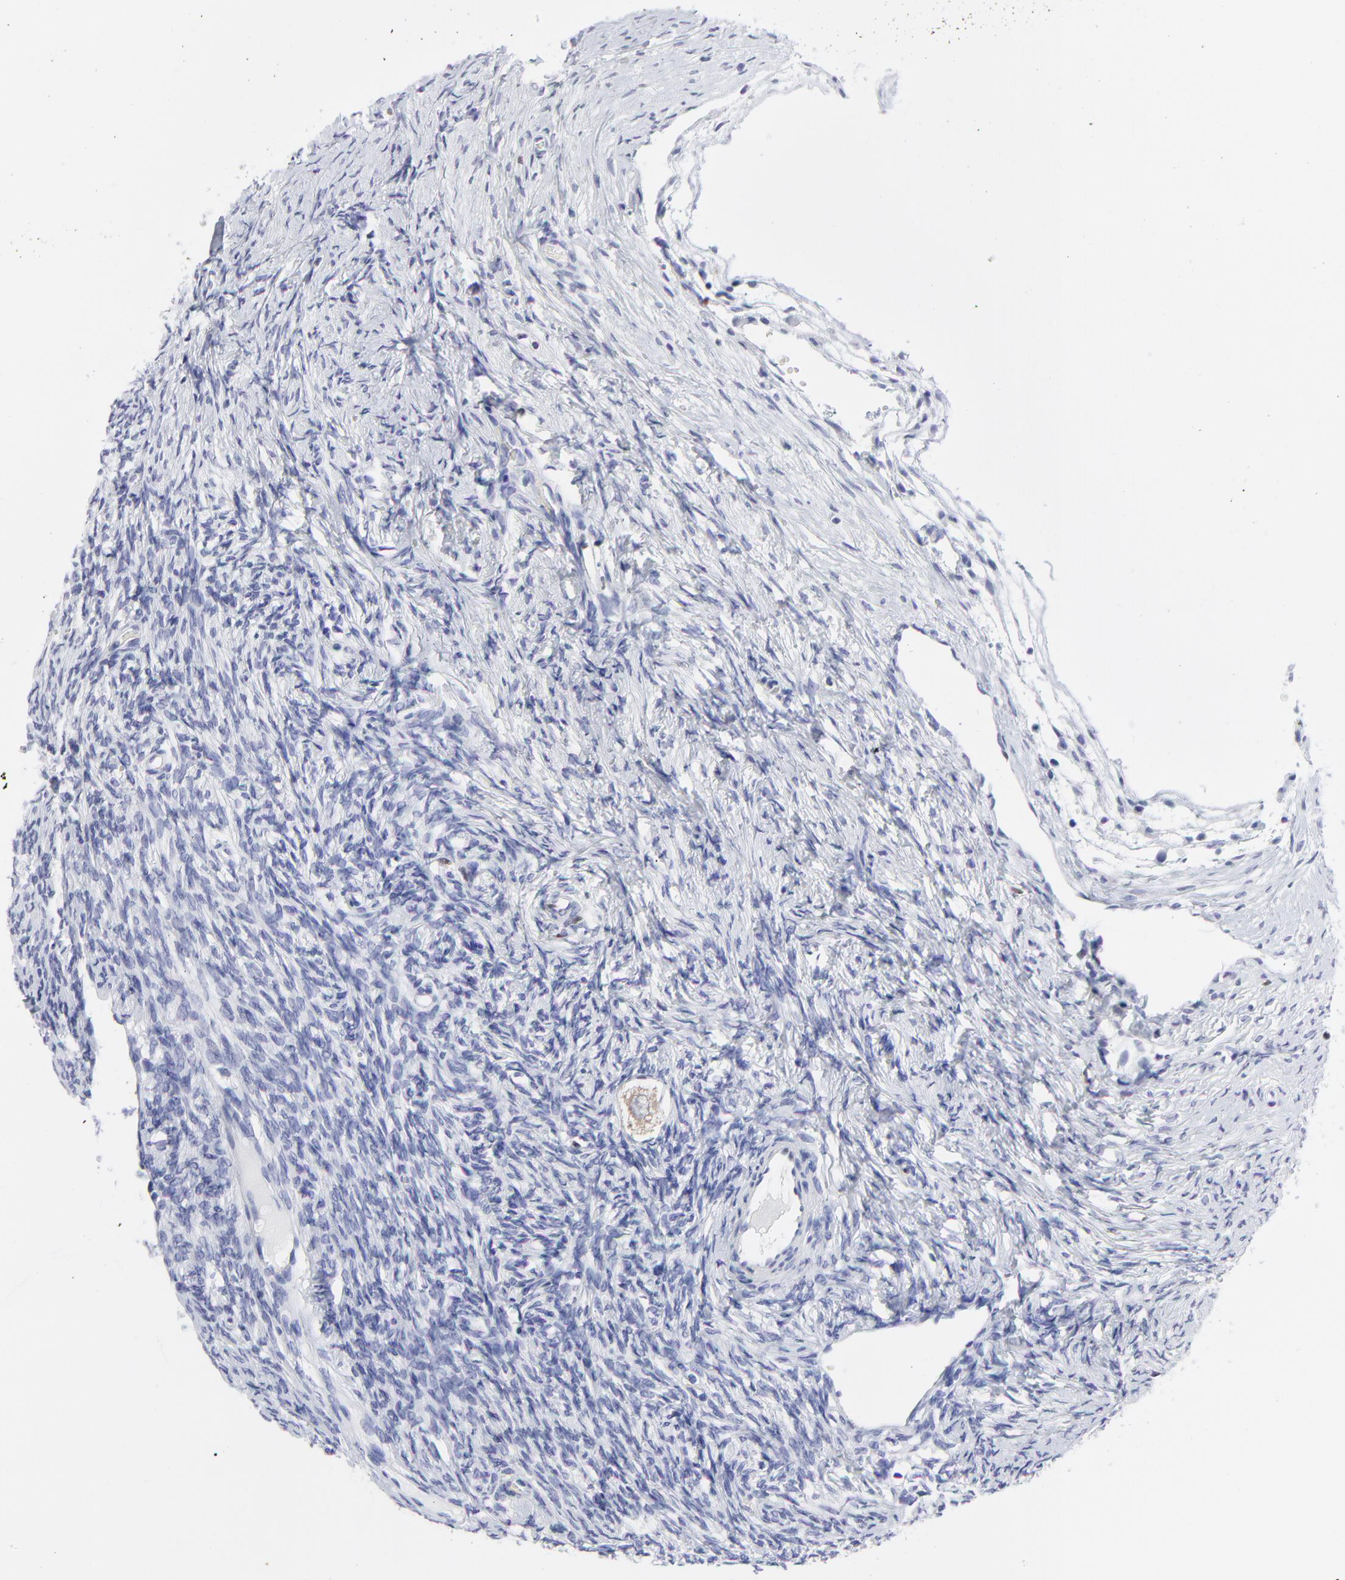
{"staining": {"intensity": "weak", "quantity": ">75%", "location": "cytoplasmic/membranous"}, "tissue": "ovary", "cell_type": "Follicle cells", "image_type": "normal", "snomed": [{"axis": "morphology", "description": "Normal tissue, NOS"}, {"axis": "topography", "description": "Ovary"}], "caption": "Immunohistochemistry image of benign ovary stained for a protein (brown), which displays low levels of weak cytoplasmic/membranous expression in approximately >75% of follicle cells.", "gene": "NCAPH", "patient": {"sex": "female", "age": 32}}